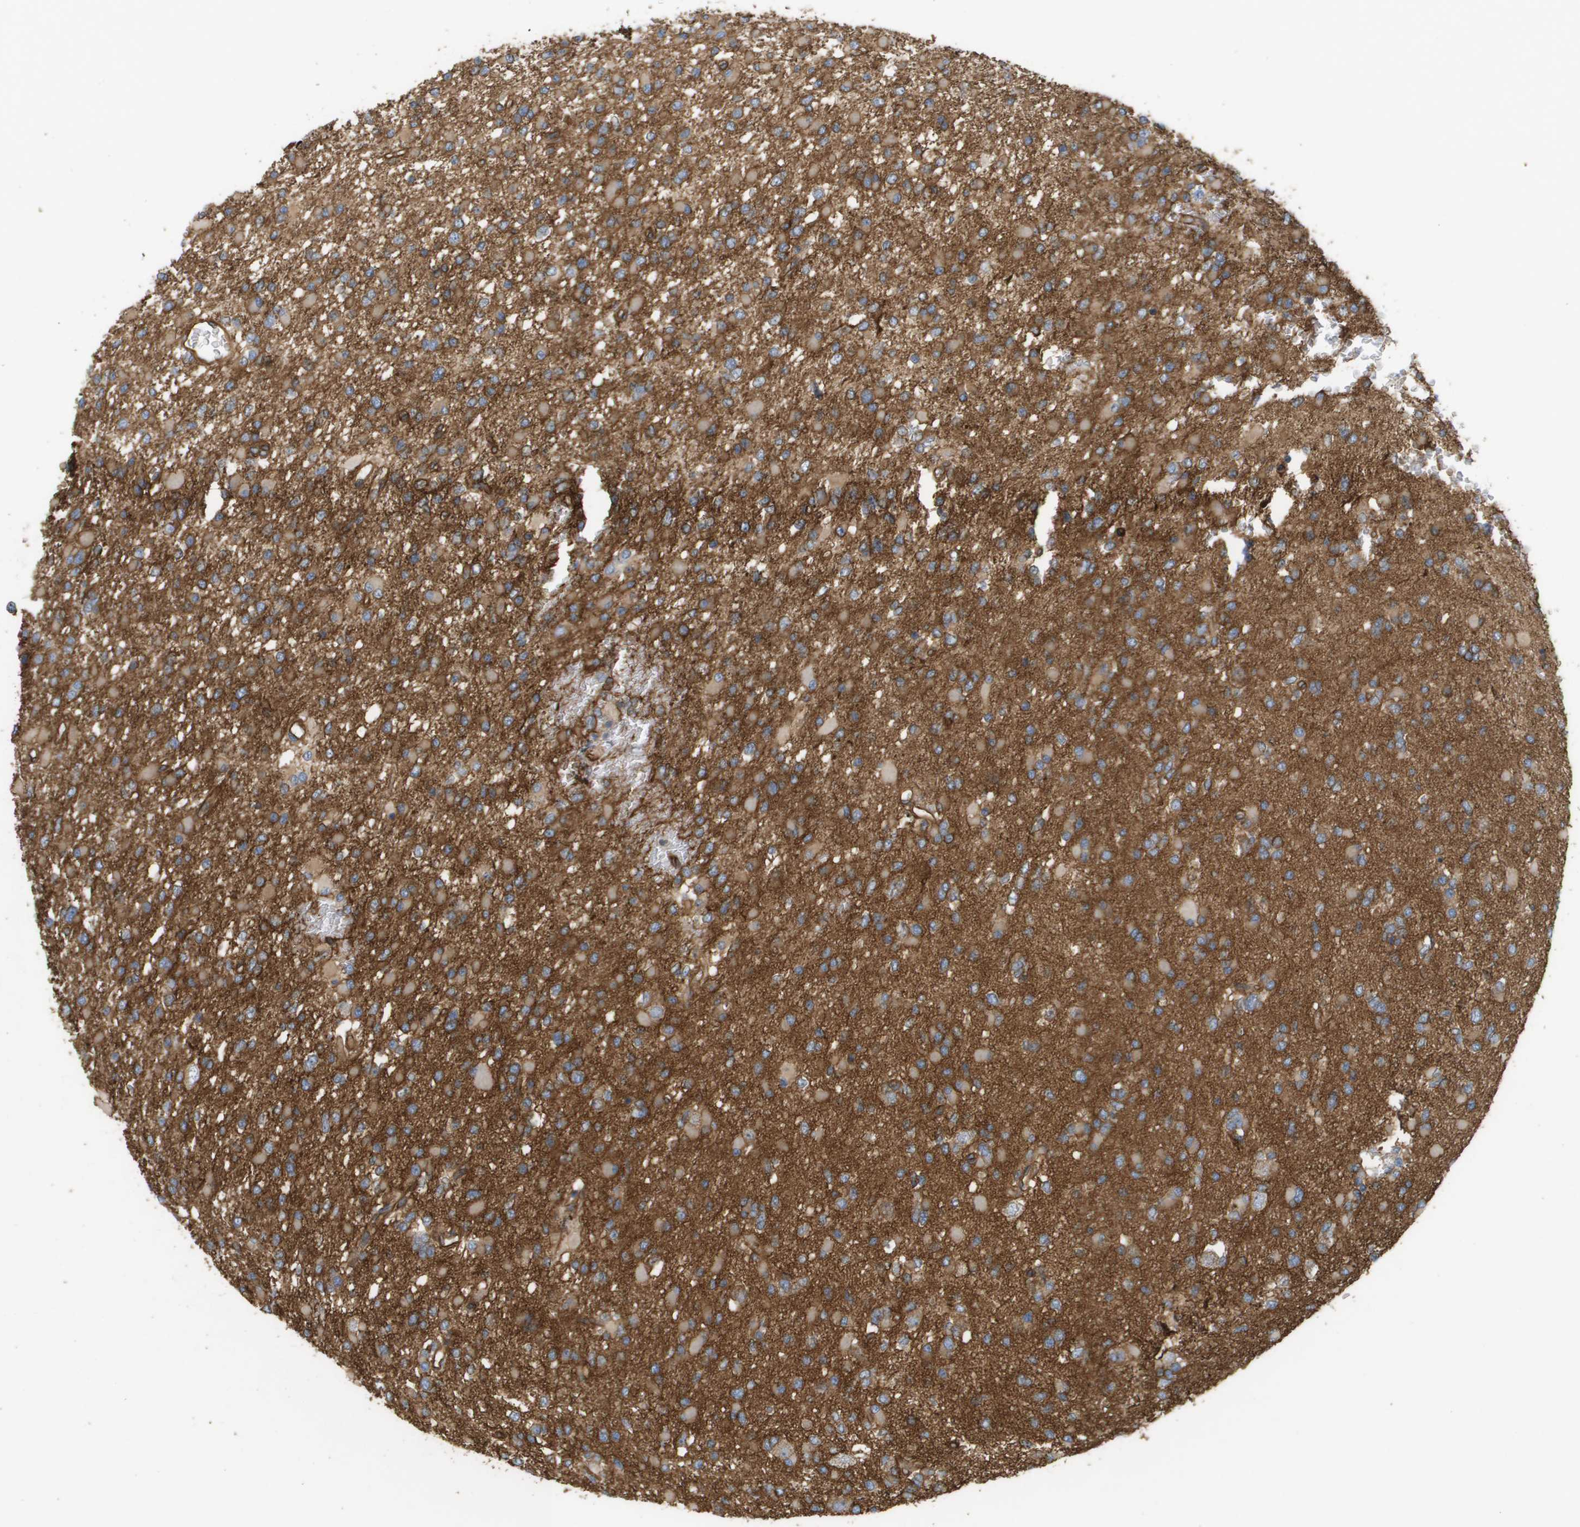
{"staining": {"intensity": "moderate", "quantity": "25%-75%", "location": "cytoplasmic/membranous"}, "tissue": "glioma", "cell_type": "Tumor cells", "image_type": "cancer", "snomed": [{"axis": "morphology", "description": "Glioma, malignant, Low grade"}, {"axis": "topography", "description": "Brain"}], "caption": "The micrograph reveals a brown stain indicating the presence of a protein in the cytoplasmic/membranous of tumor cells in glioma. The protein of interest is shown in brown color, while the nuclei are stained blue.", "gene": "SGMS2", "patient": {"sex": "female", "age": 22}}